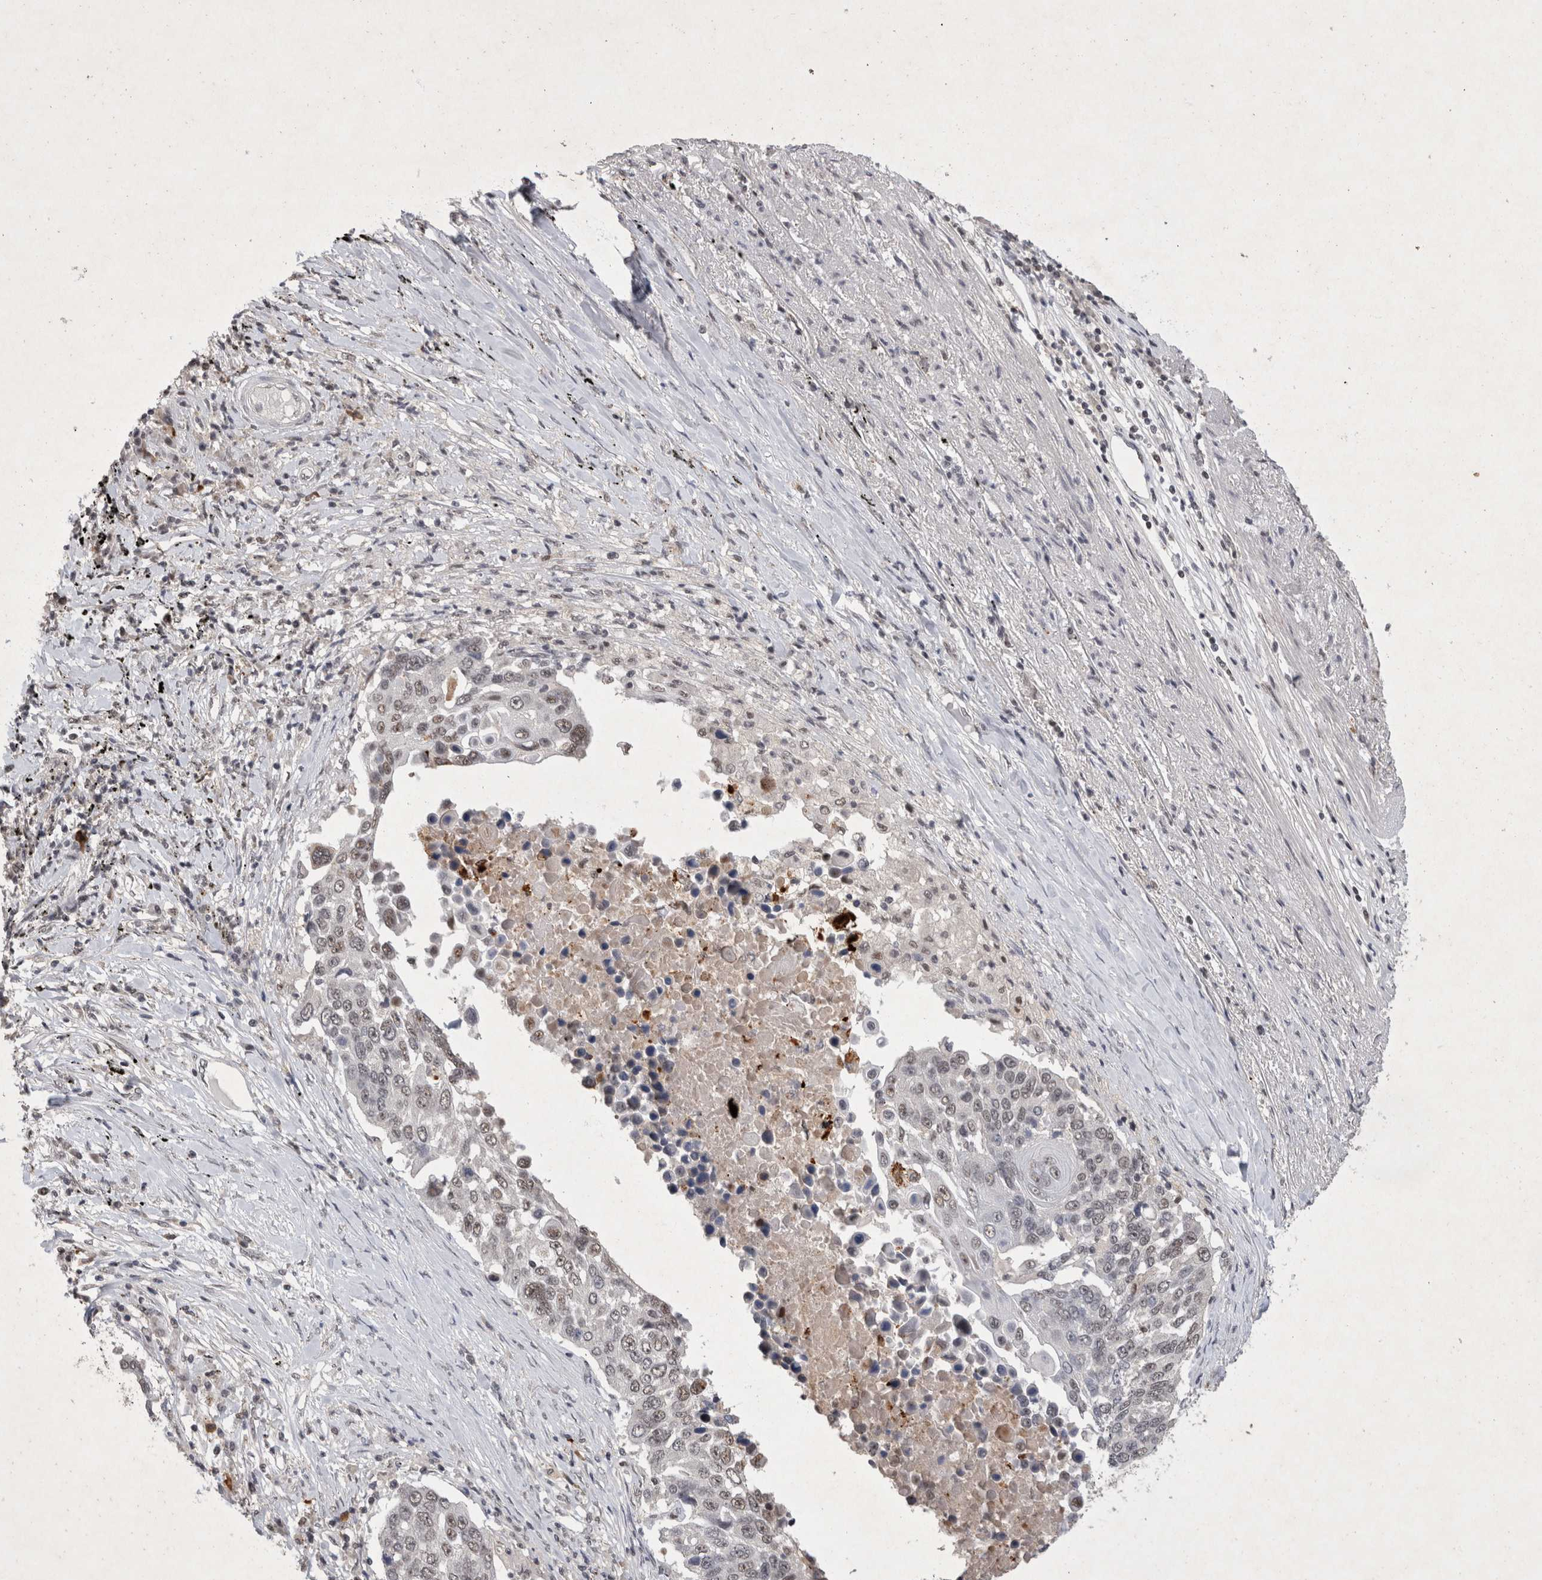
{"staining": {"intensity": "weak", "quantity": "25%-75%", "location": "nuclear"}, "tissue": "lung cancer", "cell_type": "Tumor cells", "image_type": "cancer", "snomed": [{"axis": "morphology", "description": "Squamous cell carcinoma, NOS"}, {"axis": "topography", "description": "Lung"}], "caption": "Squamous cell carcinoma (lung) was stained to show a protein in brown. There is low levels of weak nuclear staining in approximately 25%-75% of tumor cells.", "gene": "XRCC5", "patient": {"sex": "male", "age": 66}}